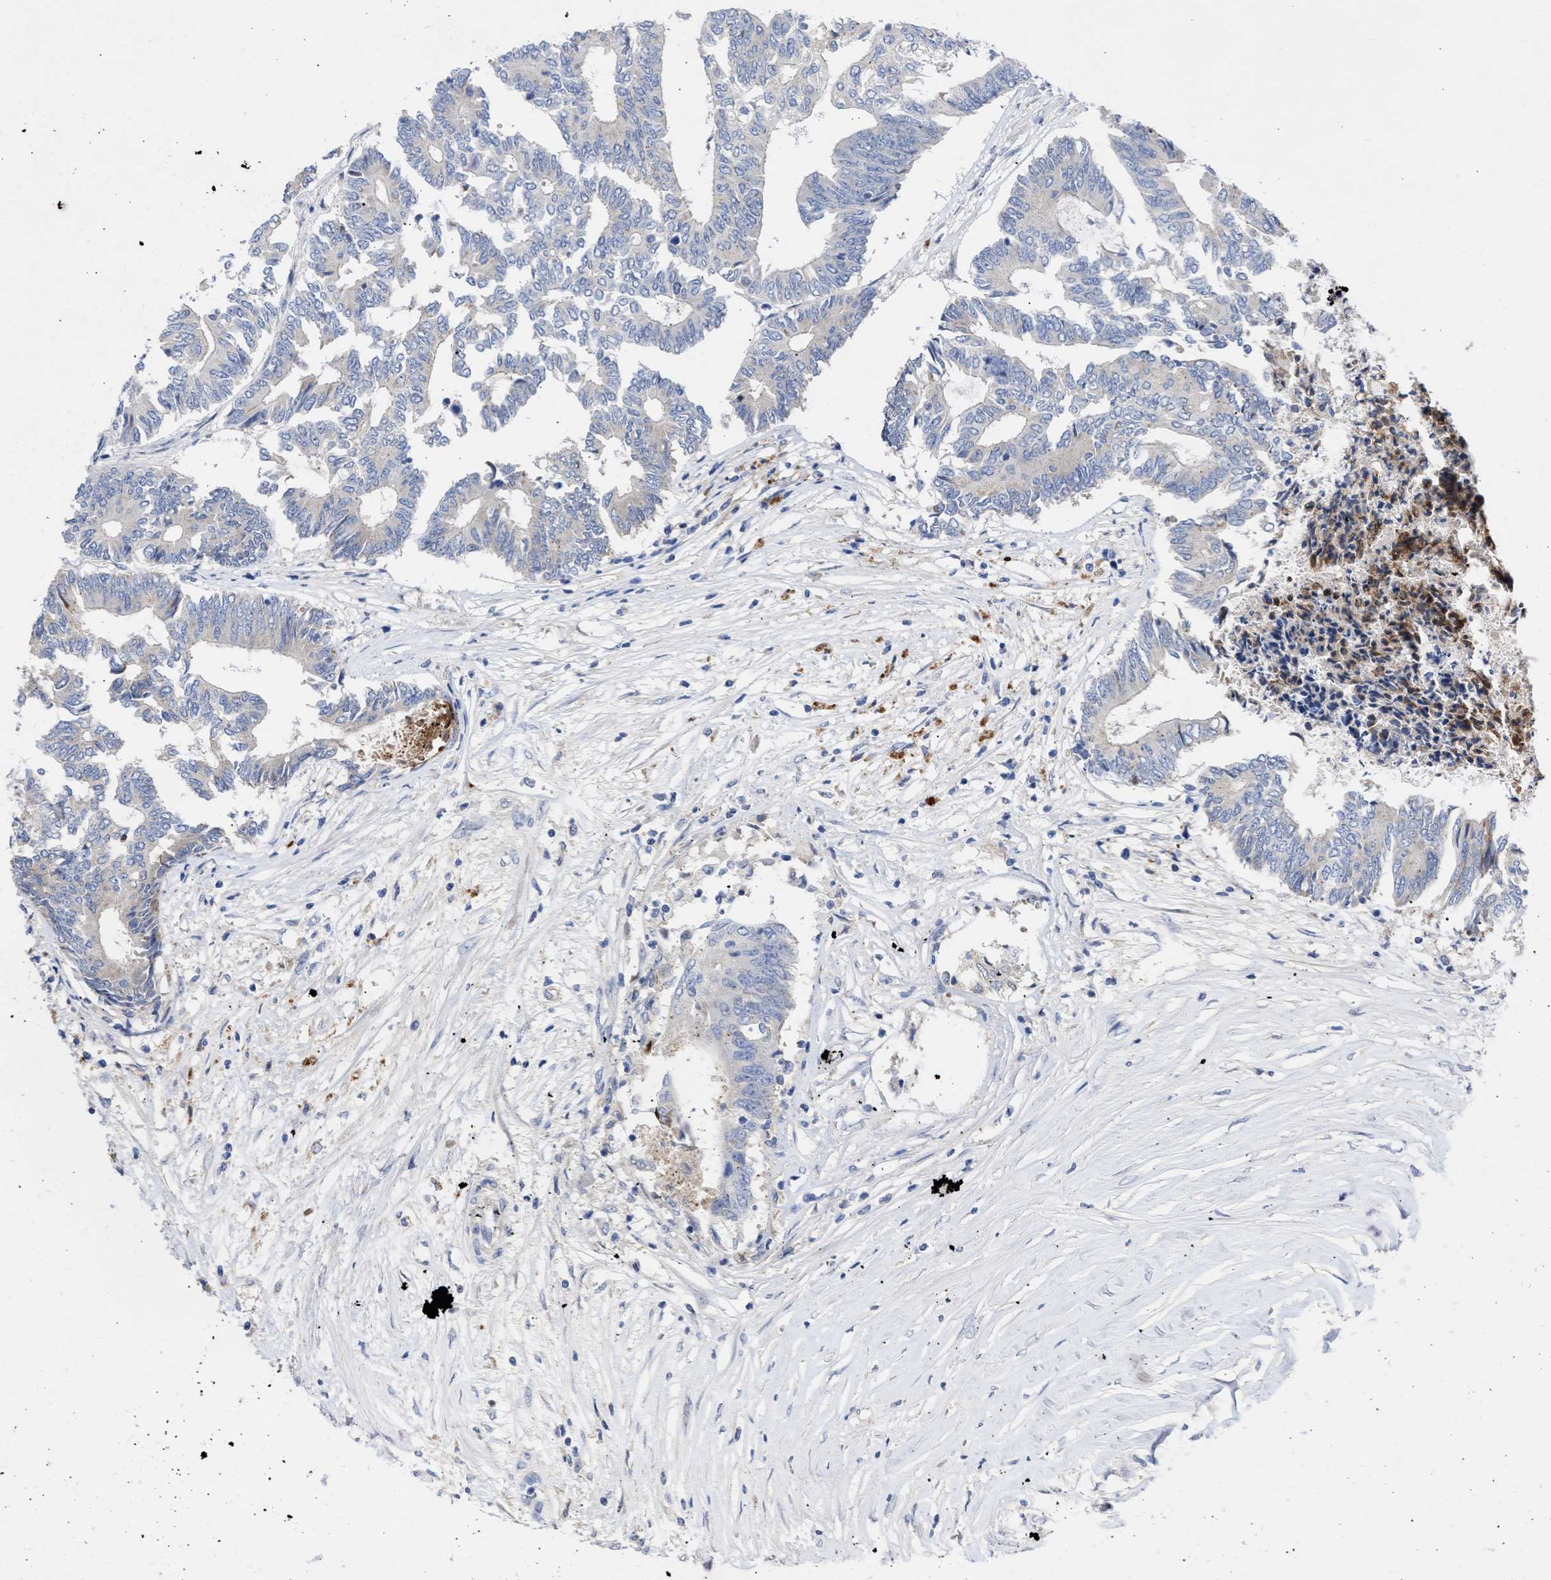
{"staining": {"intensity": "negative", "quantity": "none", "location": "none"}, "tissue": "colorectal cancer", "cell_type": "Tumor cells", "image_type": "cancer", "snomed": [{"axis": "morphology", "description": "Adenocarcinoma, NOS"}, {"axis": "topography", "description": "Rectum"}], "caption": "The photomicrograph displays no staining of tumor cells in adenocarcinoma (colorectal).", "gene": "ARHGEF4", "patient": {"sex": "male", "age": 63}}